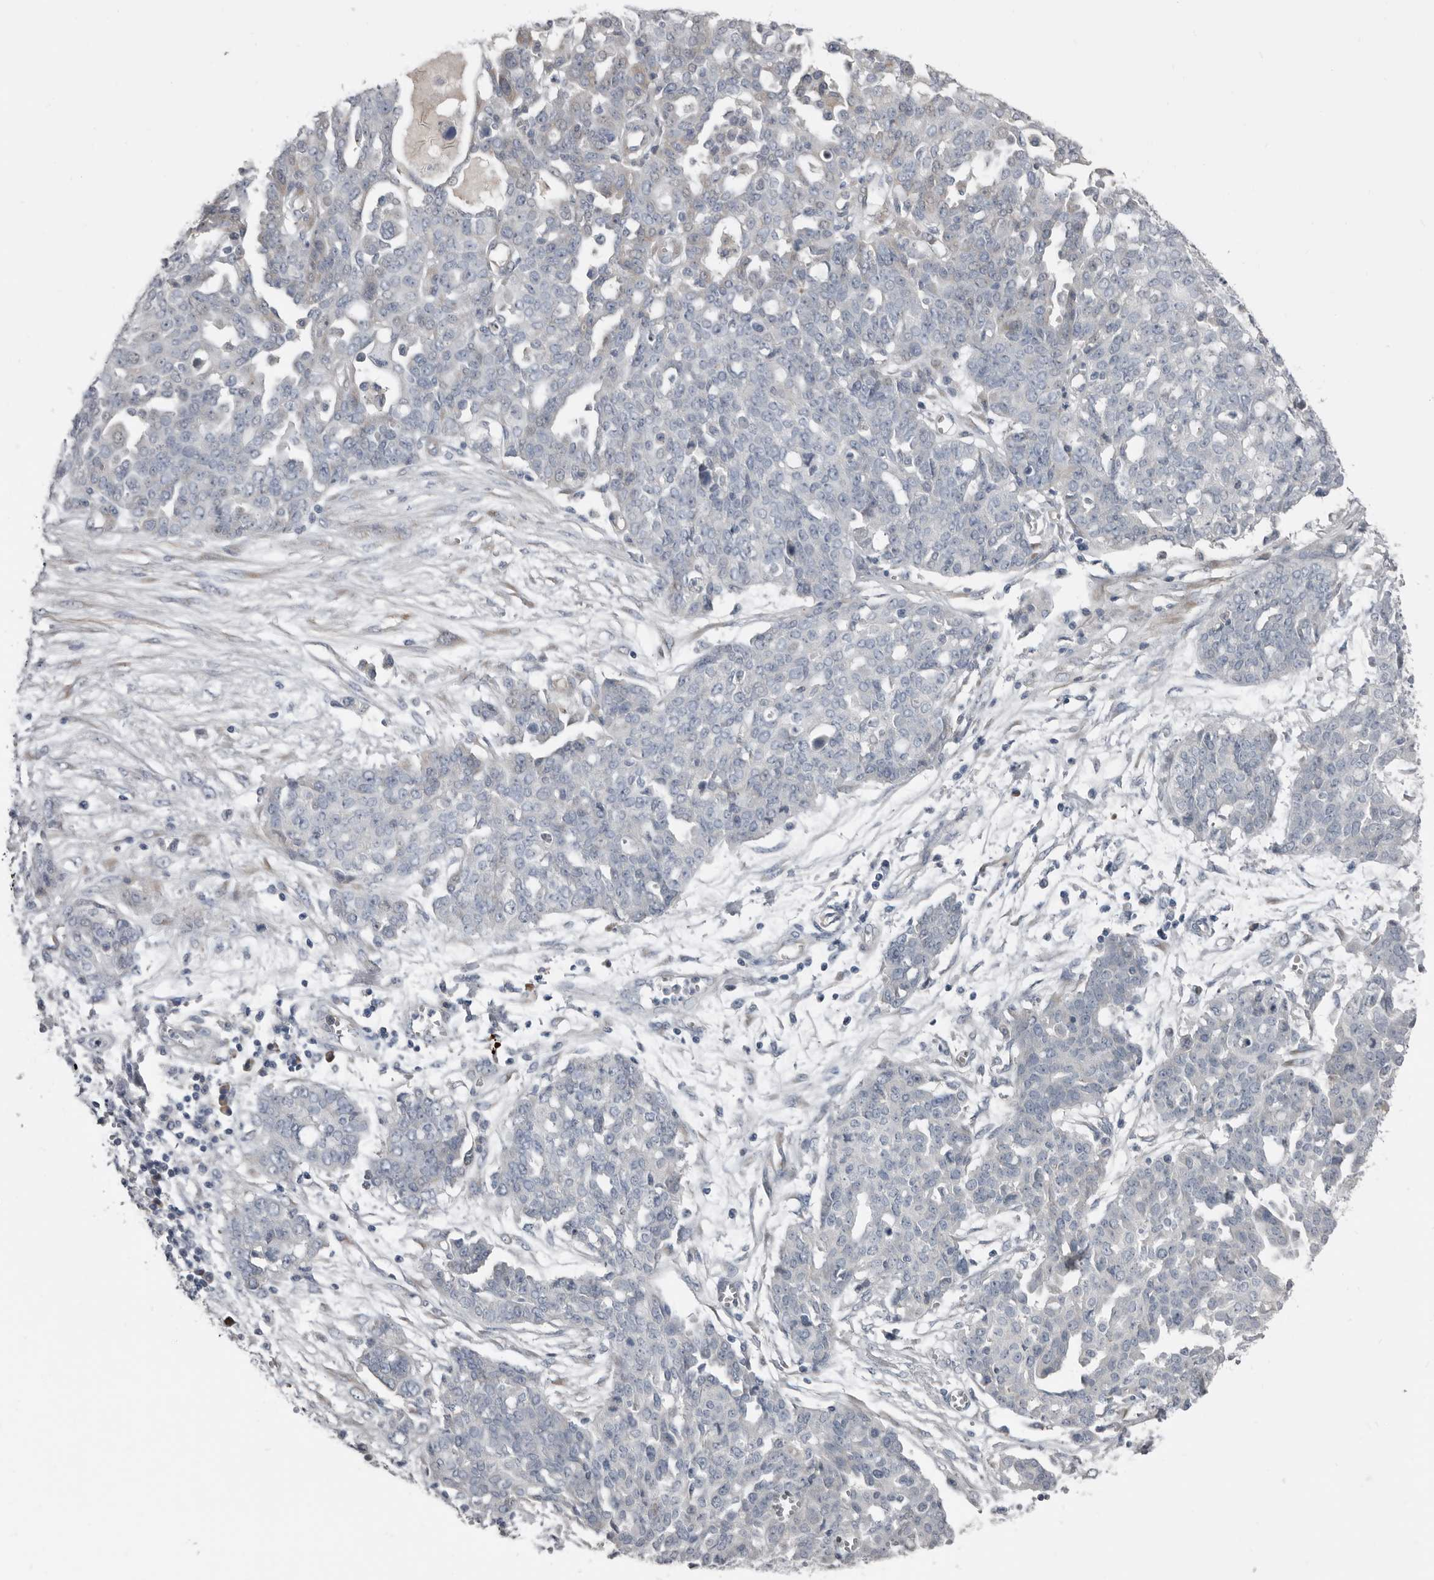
{"staining": {"intensity": "negative", "quantity": "none", "location": "none"}, "tissue": "ovarian cancer", "cell_type": "Tumor cells", "image_type": "cancer", "snomed": [{"axis": "morphology", "description": "Cystadenocarcinoma, serous, NOS"}, {"axis": "topography", "description": "Soft tissue"}, {"axis": "topography", "description": "Ovary"}], "caption": "DAB immunohistochemical staining of human ovarian cancer (serous cystadenocarcinoma) displays no significant staining in tumor cells. (DAB (3,3'-diaminobenzidine) IHC, high magnification).", "gene": "ZNF114", "patient": {"sex": "female", "age": 57}}